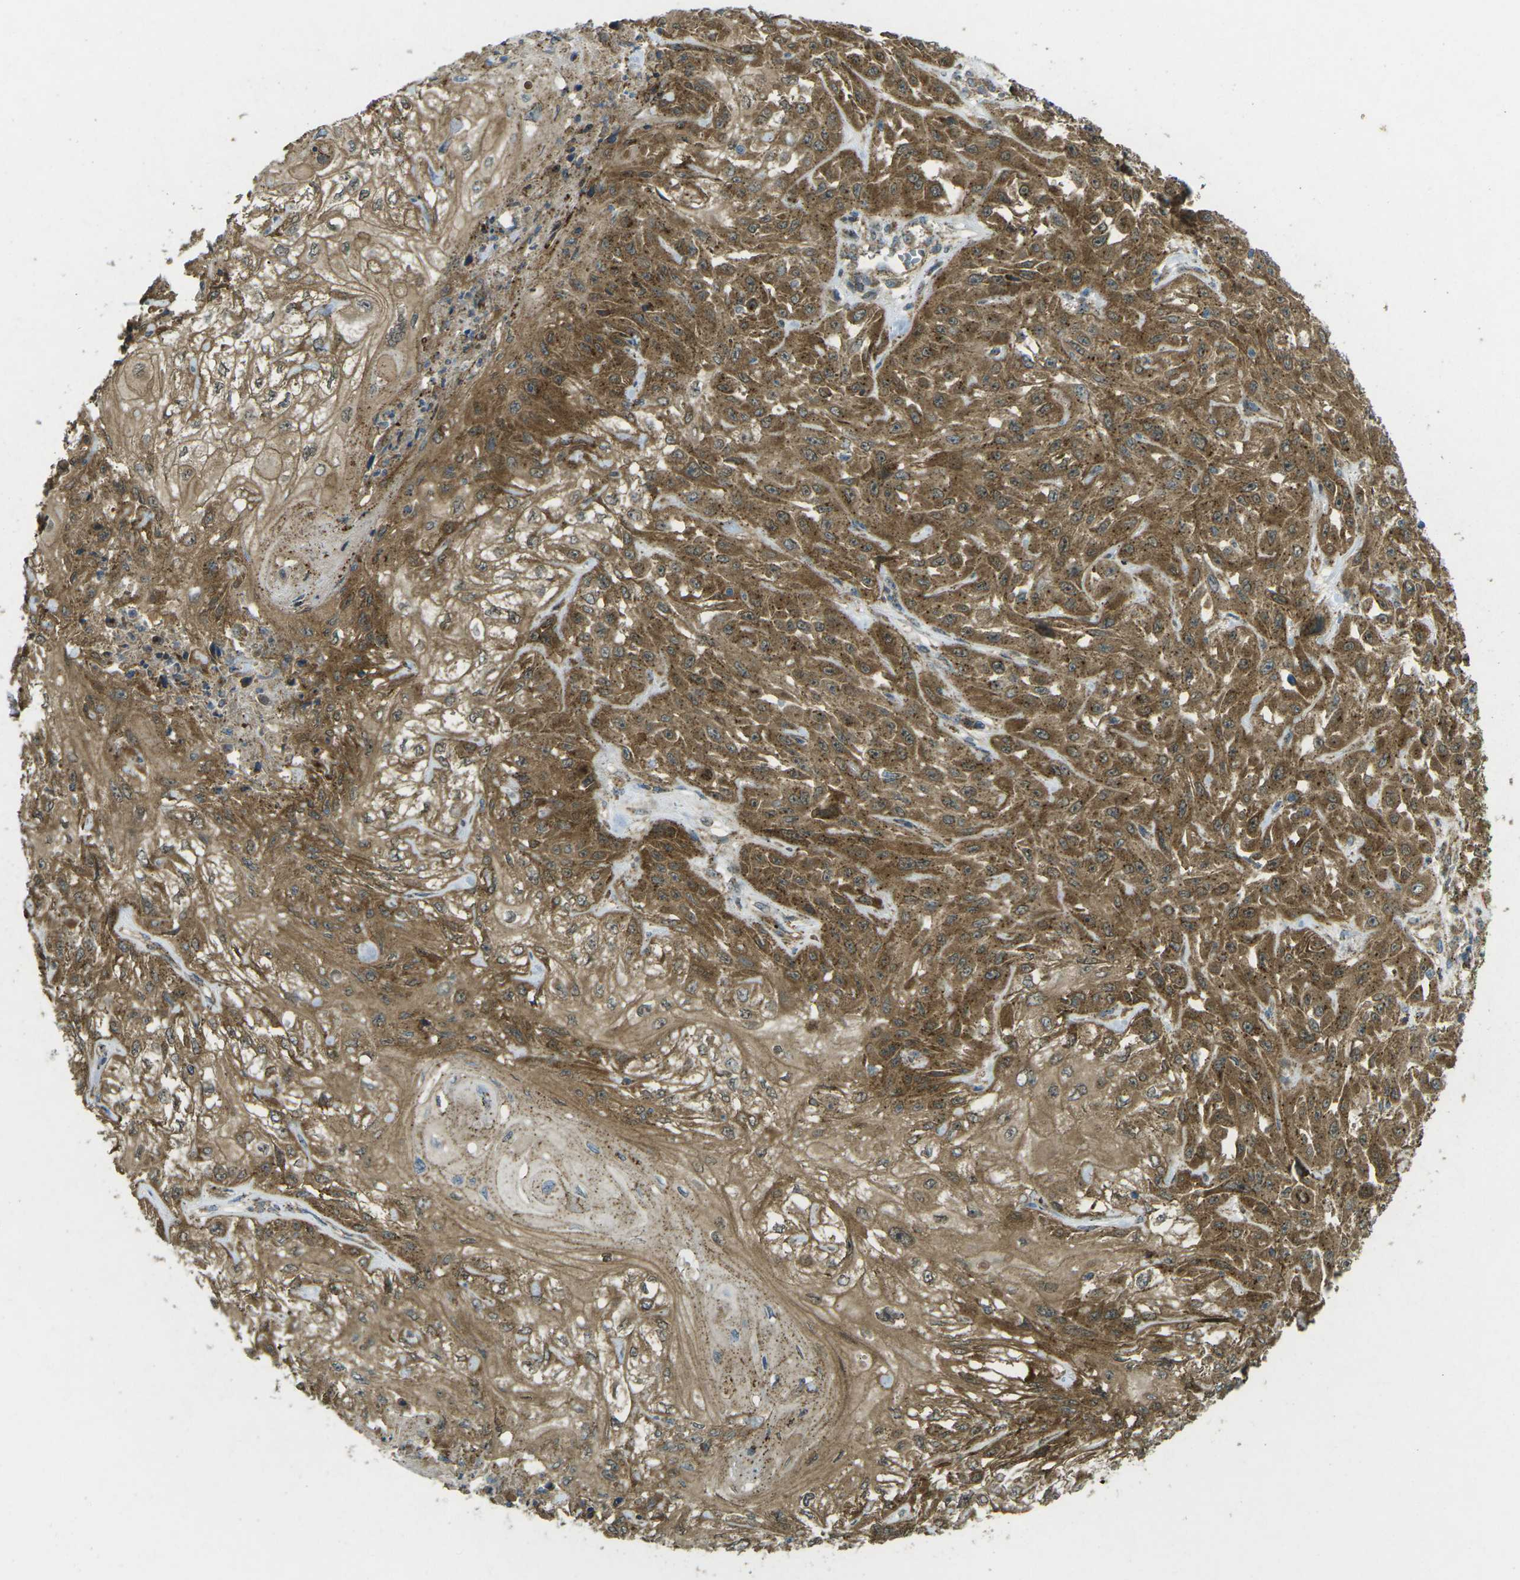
{"staining": {"intensity": "moderate", "quantity": ">75%", "location": "cytoplasmic/membranous"}, "tissue": "skin cancer", "cell_type": "Tumor cells", "image_type": "cancer", "snomed": [{"axis": "morphology", "description": "Squamous cell carcinoma, NOS"}, {"axis": "morphology", "description": "Squamous cell carcinoma, metastatic, NOS"}, {"axis": "topography", "description": "Skin"}, {"axis": "topography", "description": "Lymph node"}], "caption": "Human squamous cell carcinoma (skin) stained for a protein (brown) shows moderate cytoplasmic/membranous positive staining in approximately >75% of tumor cells.", "gene": "CHMP3", "patient": {"sex": "male", "age": 75}}